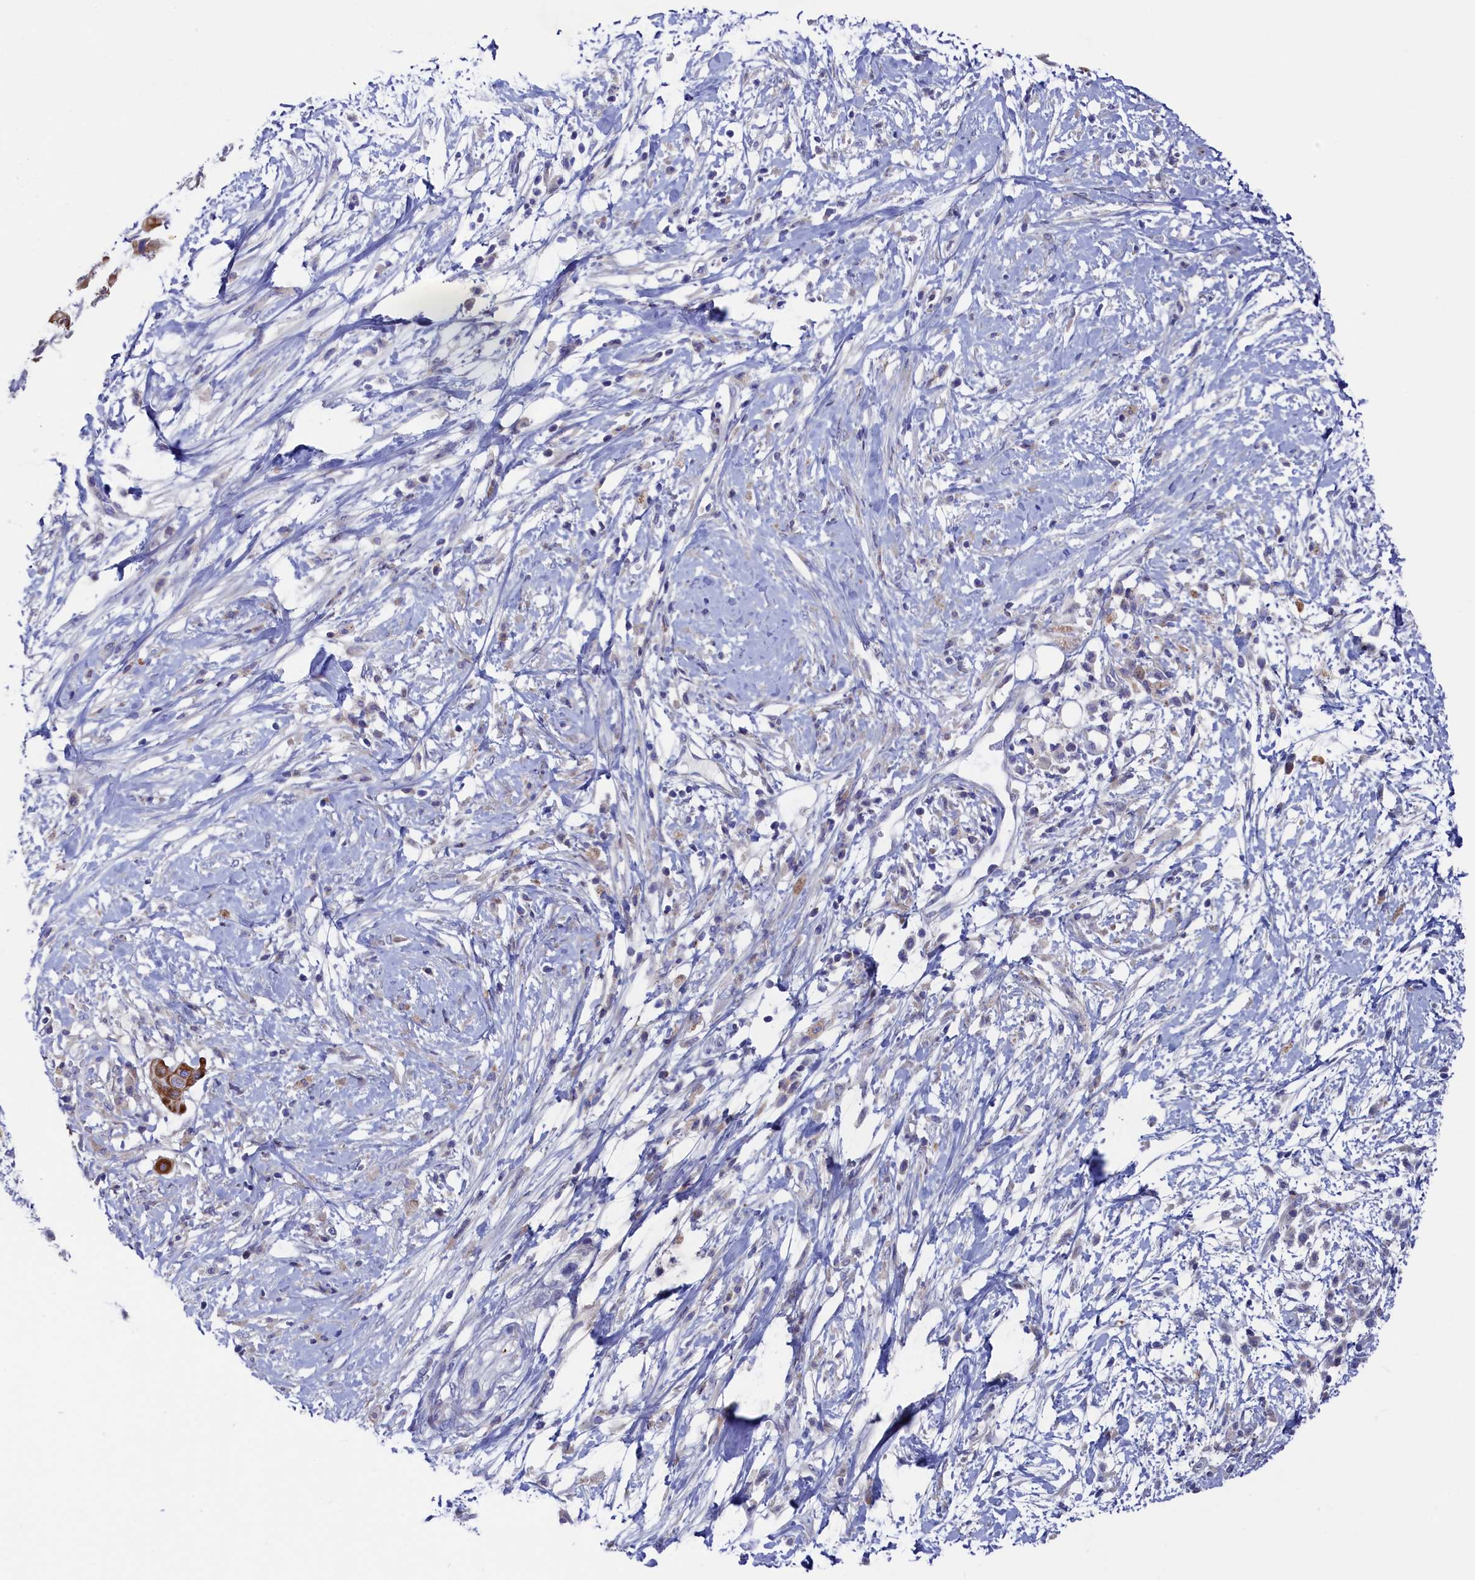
{"staining": {"intensity": "strong", "quantity": ">75%", "location": "cytoplasmic/membranous"}, "tissue": "pancreatic cancer", "cell_type": "Tumor cells", "image_type": "cancer", "snomed": [{"axis": "morphology", "description": "Adenocarcinoma, NOS"}, {"axis": "topography", "description": "Pancreas"}], "caption": "IHC micrograph of human pancreatic cancer (adenocarcinoma) stained for a protein (brown), which reveals high levels of strong cytoplasmic/membranous positivity in about >75% of tumor cells.", "gene": "NUDT7", "patient": {"sex": "male", "age": 68}}